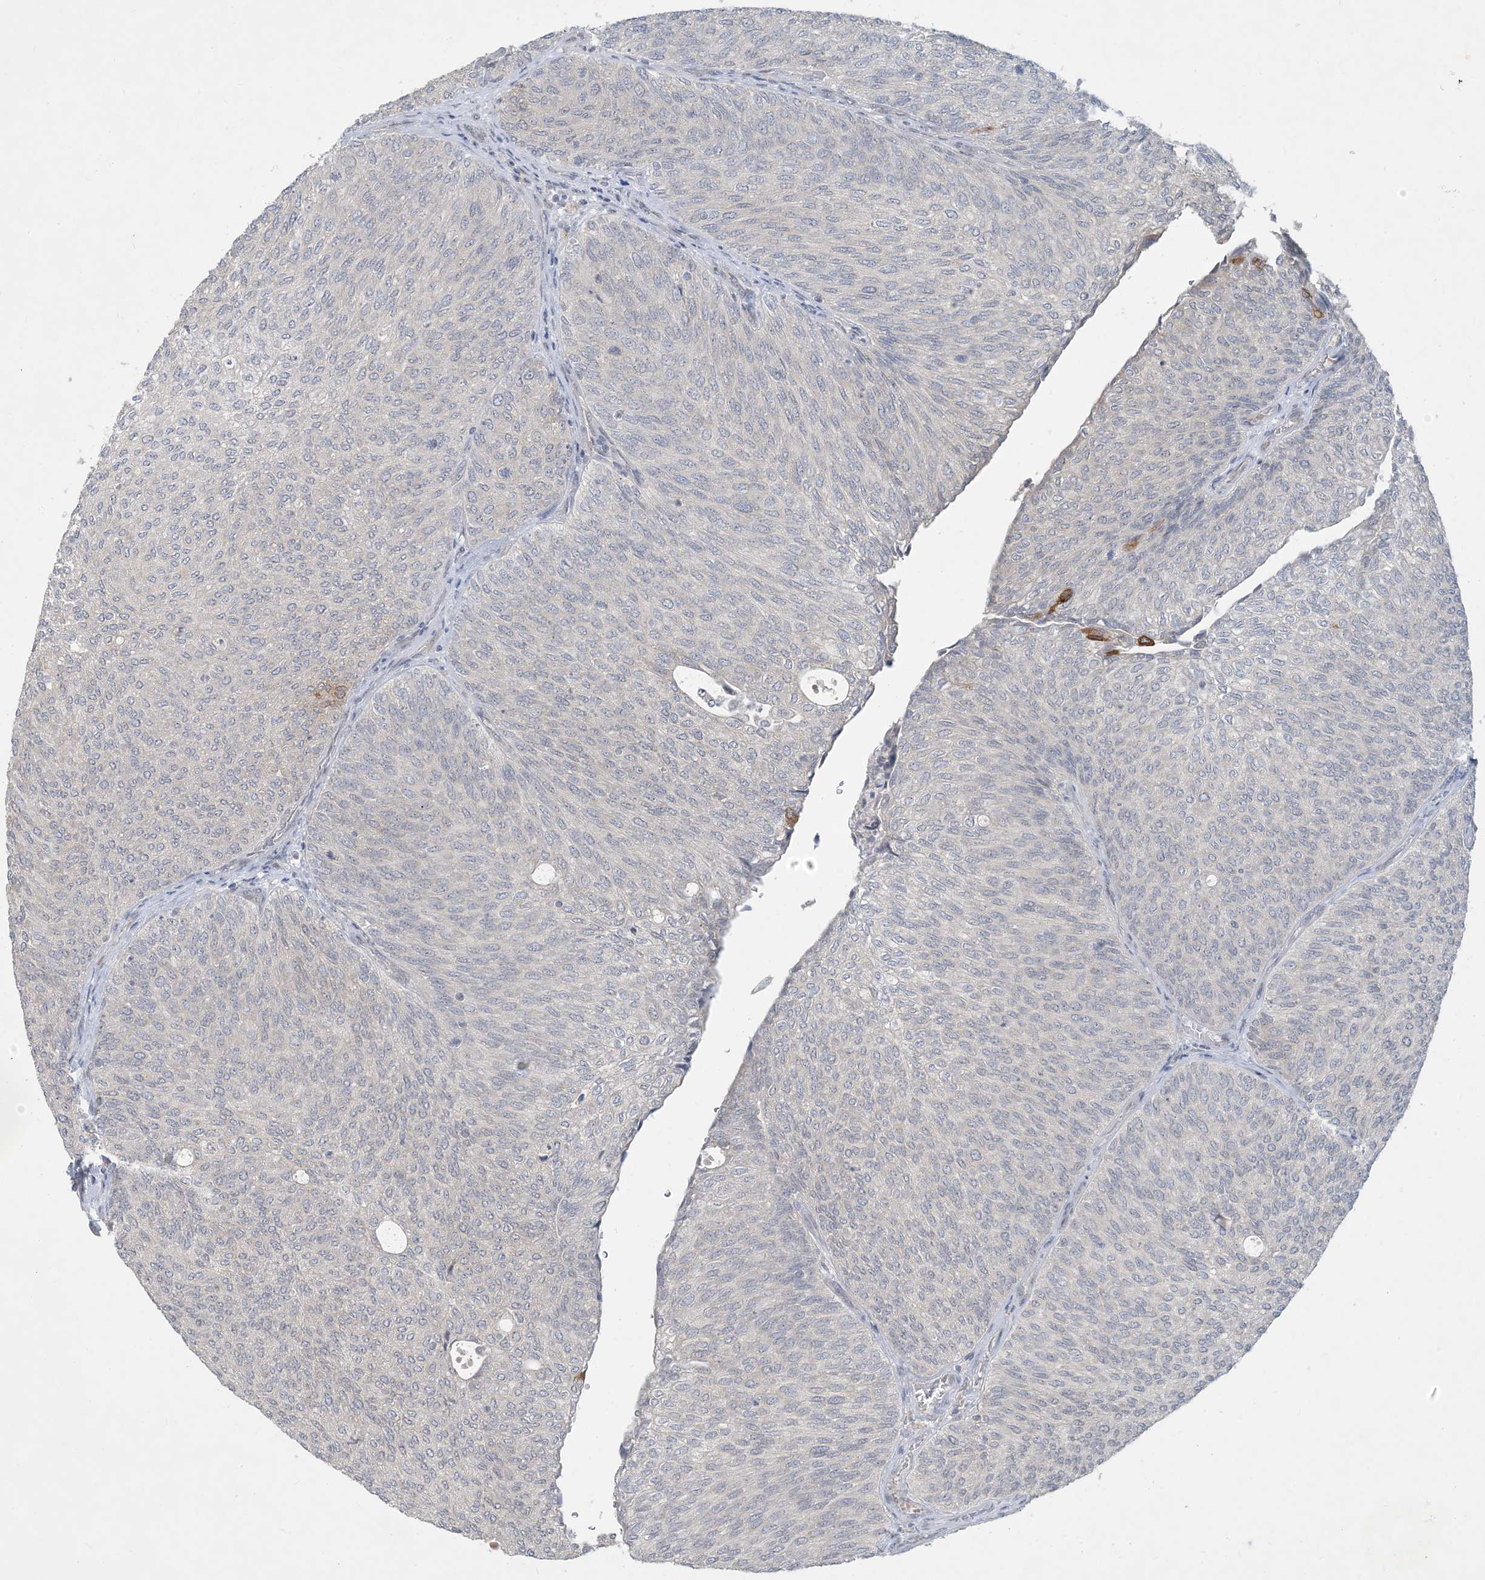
{"staining": {"intensity": "negative", "quantity": "none", "location": "none"}, "tissue": "urothelial cancer", "cell_type": "Tumor cells", "image_type": "cancer", "snomed": [{"axis": "morphology", "description": "Urothelial carcinoma, Low grade"}, {"axis": "topography", "description": "Urinary bladder"}], "caption": "Tumor cells are negative for protein expression in human low-grade urothelial carcinoma.", "gene": "CDS1", "patient": {"sex": "female", "age": 79}}